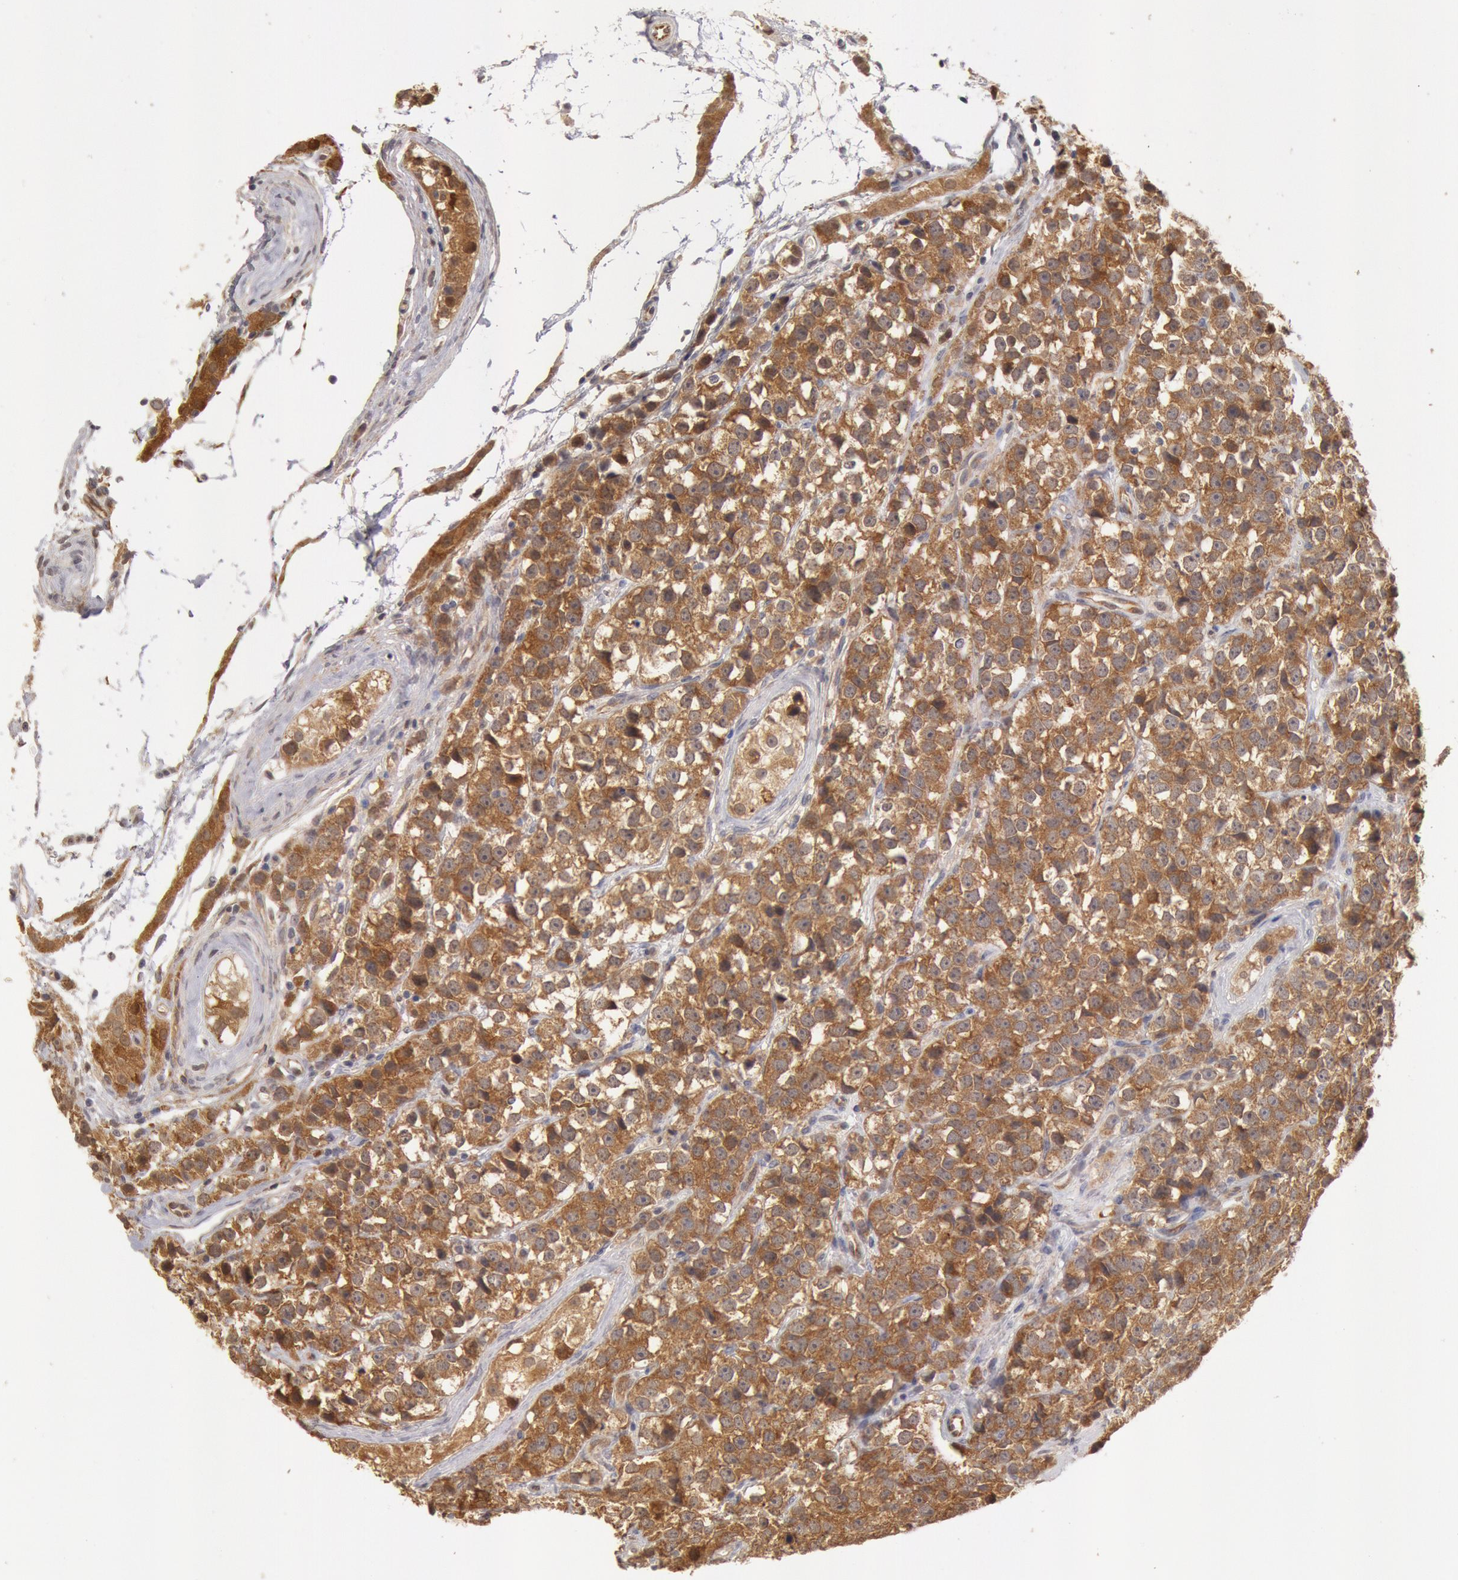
{"staining": {"intensity": "moderate", "quantity": ">75%", "location": "cytoplasmic/membranous"}, "tissue": "testis cancer", "cell_type": "Tumor cells", "image_type": "cancer", "snomed": [{"axis": "morphology", "description": "Seminoma, NOS"}, {"axis": "topography", "description": "Testis"}], "caption": "A medium amount of moderate cytoplasmic/membranous positivity is identified in approximately >75% of tumor cells in seminoma (testis) tissue.", "gene": "DNAJA1", "patient": {"sex": "male", "age": 25}}